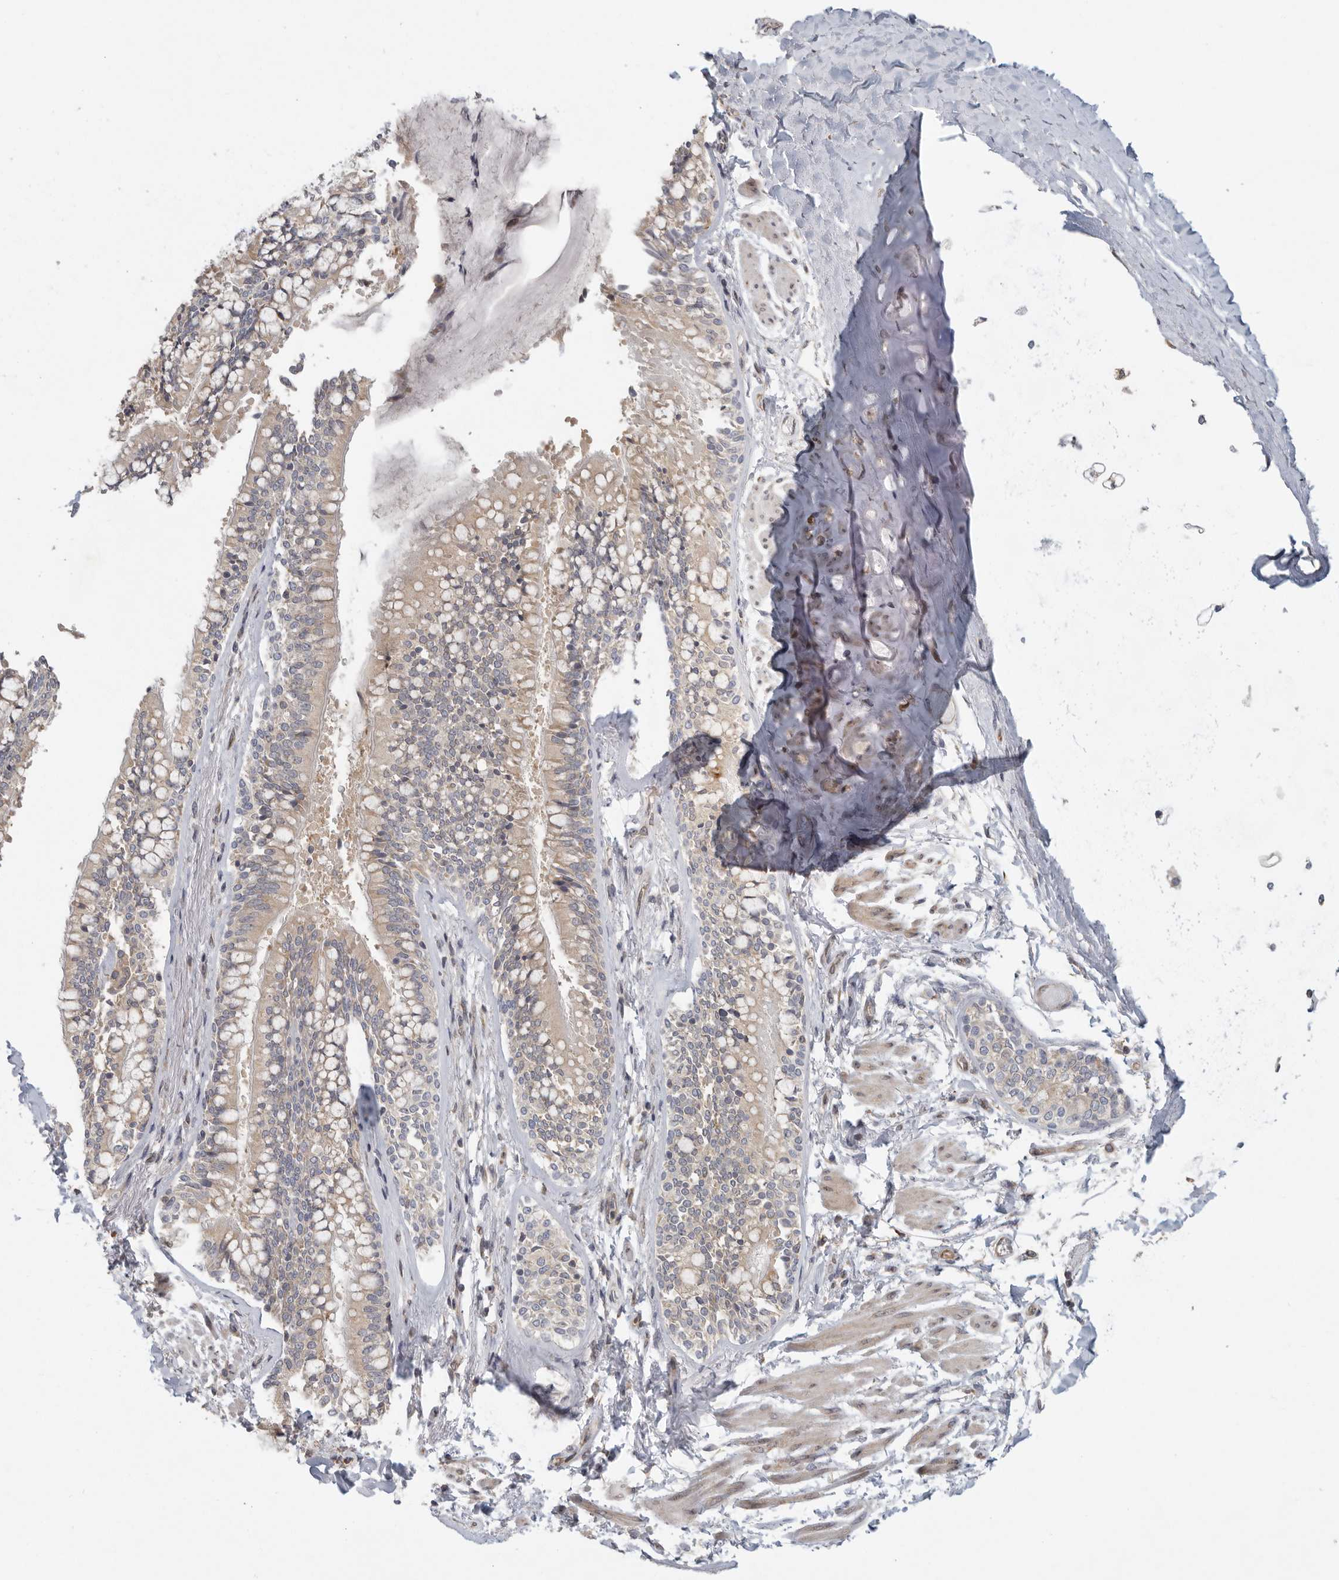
{"staining": {"intensity": "weak", "quantity": "25%-75%", "location": "cytoplasmic/membranous"}, "tissue": "bronchus", "cell_type": "Respiratory epithelial cells", "image_type": "normal", "snomed": [{"axis": "morphology", "description": "Normal tissue, NOS"}, {"axis": "morphology", "description": "Inflammation, NOS"}, {"axis": "topography", "description": "Lung"}], "caption": "The histopathology image displays immunohistochemical staining of benign bronchus. There is weak cytoplasmic/membranous staining is present in approximately 25%-75% of respiratory epithelial cells. The staining is performed using DAB brown chromogen to label protein expression. The nuclei are counter-stained blue using hematoxylin.", "gene": "BCAP29", "patient": {"sex": "female", "age": 46}}